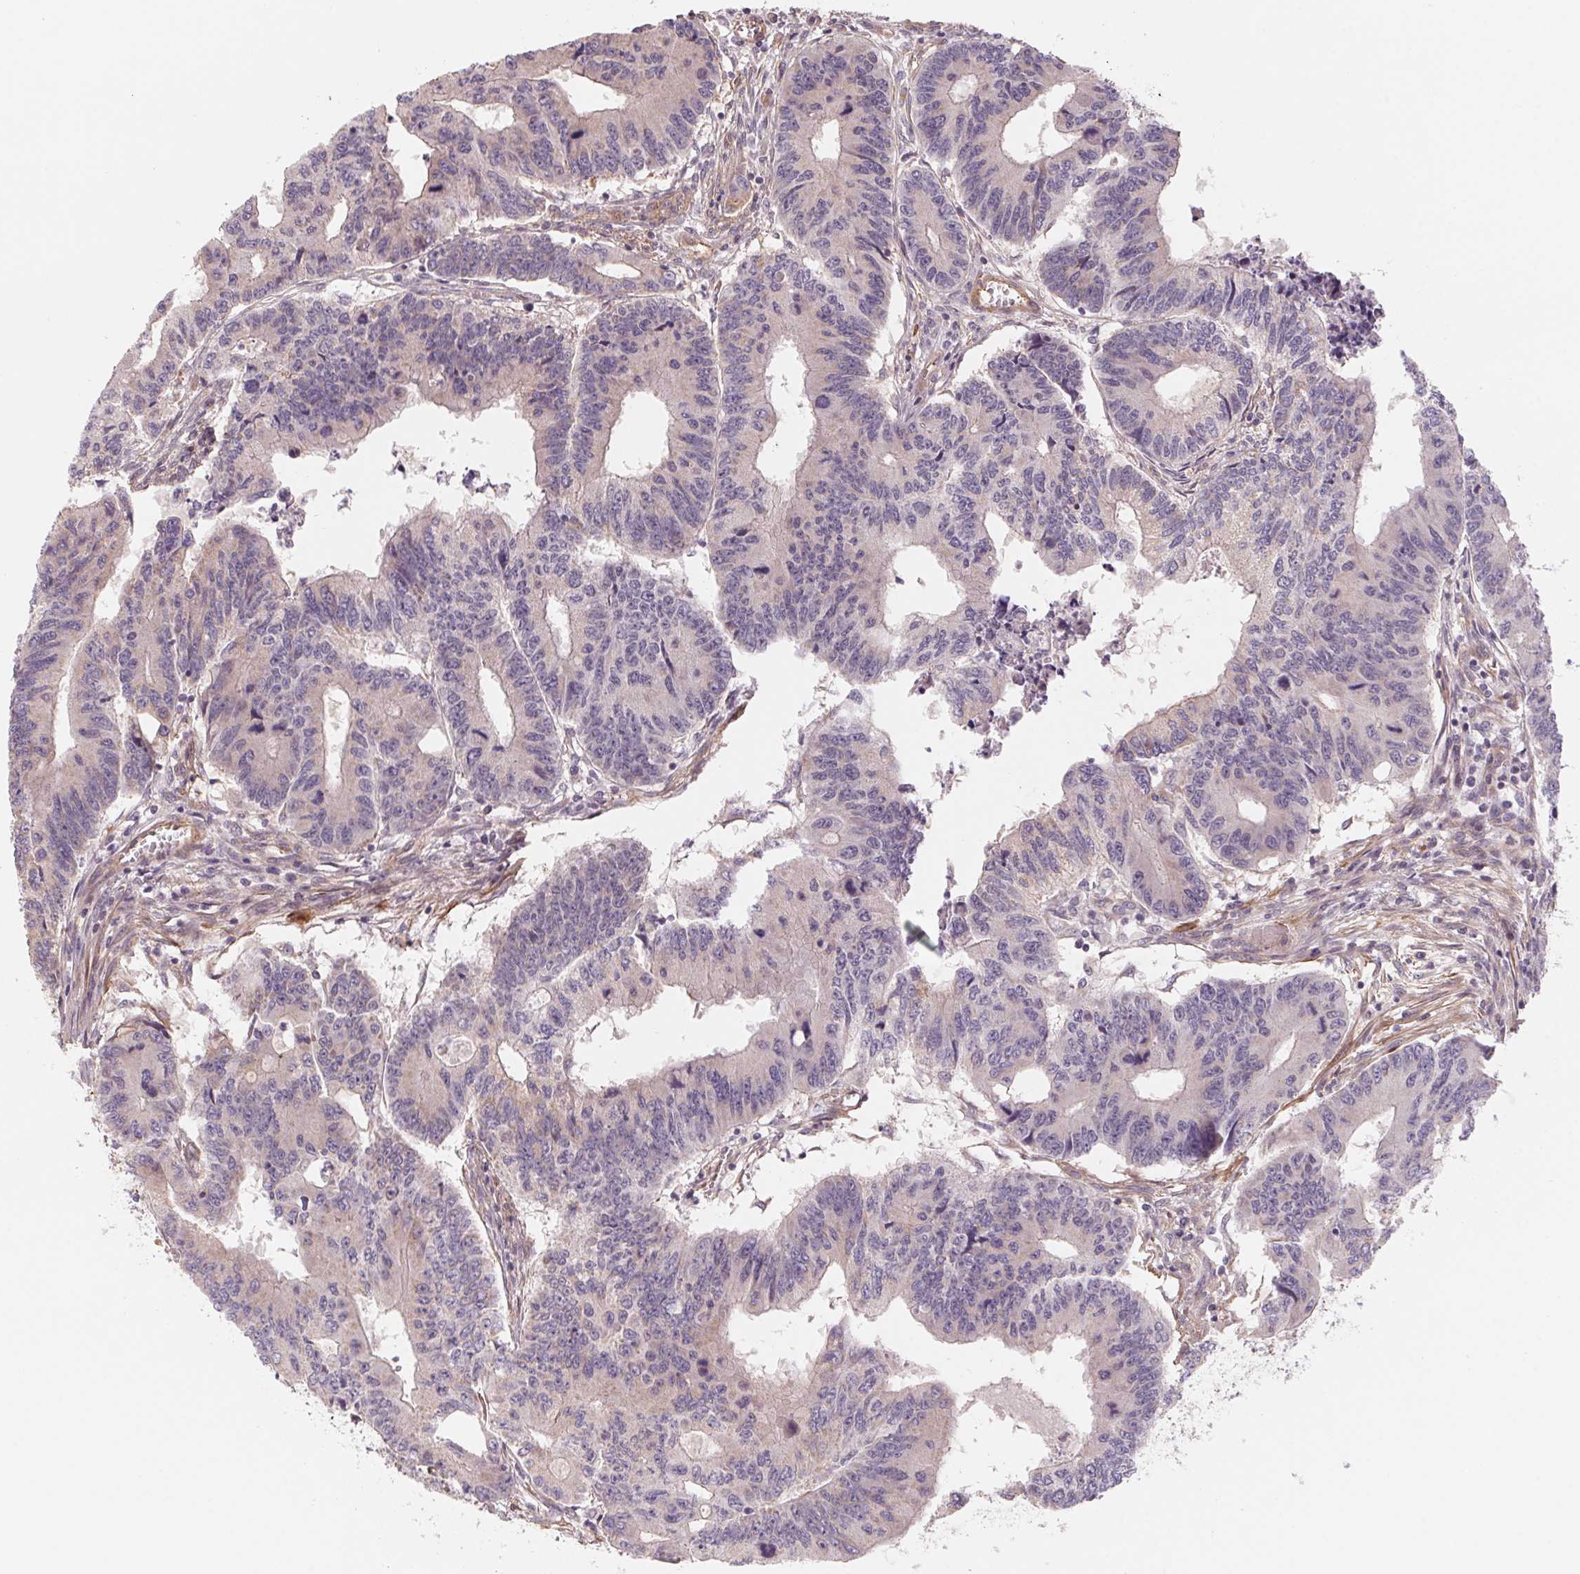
{"staining": {"intensity": "weak", "quantity": "<25%", "location": "cytoplasmic/membranous"}, "tissue": "colorectal cancer", "cell_type": "Tumor cells", "image_type": "cancer", "snomed": [{"axis": "morphology", "description": "Adenocarcinoma, NOS"}, {"axis": "topography", "description": "Colon"}], "caption": "Immunohistochemistry photomicrograph of human colorectal cancer stained for a protein (brown), which shows no staining in tumor cells.", "gene": "CCDC112", "patient": {"sex": "male", "age": 53}}